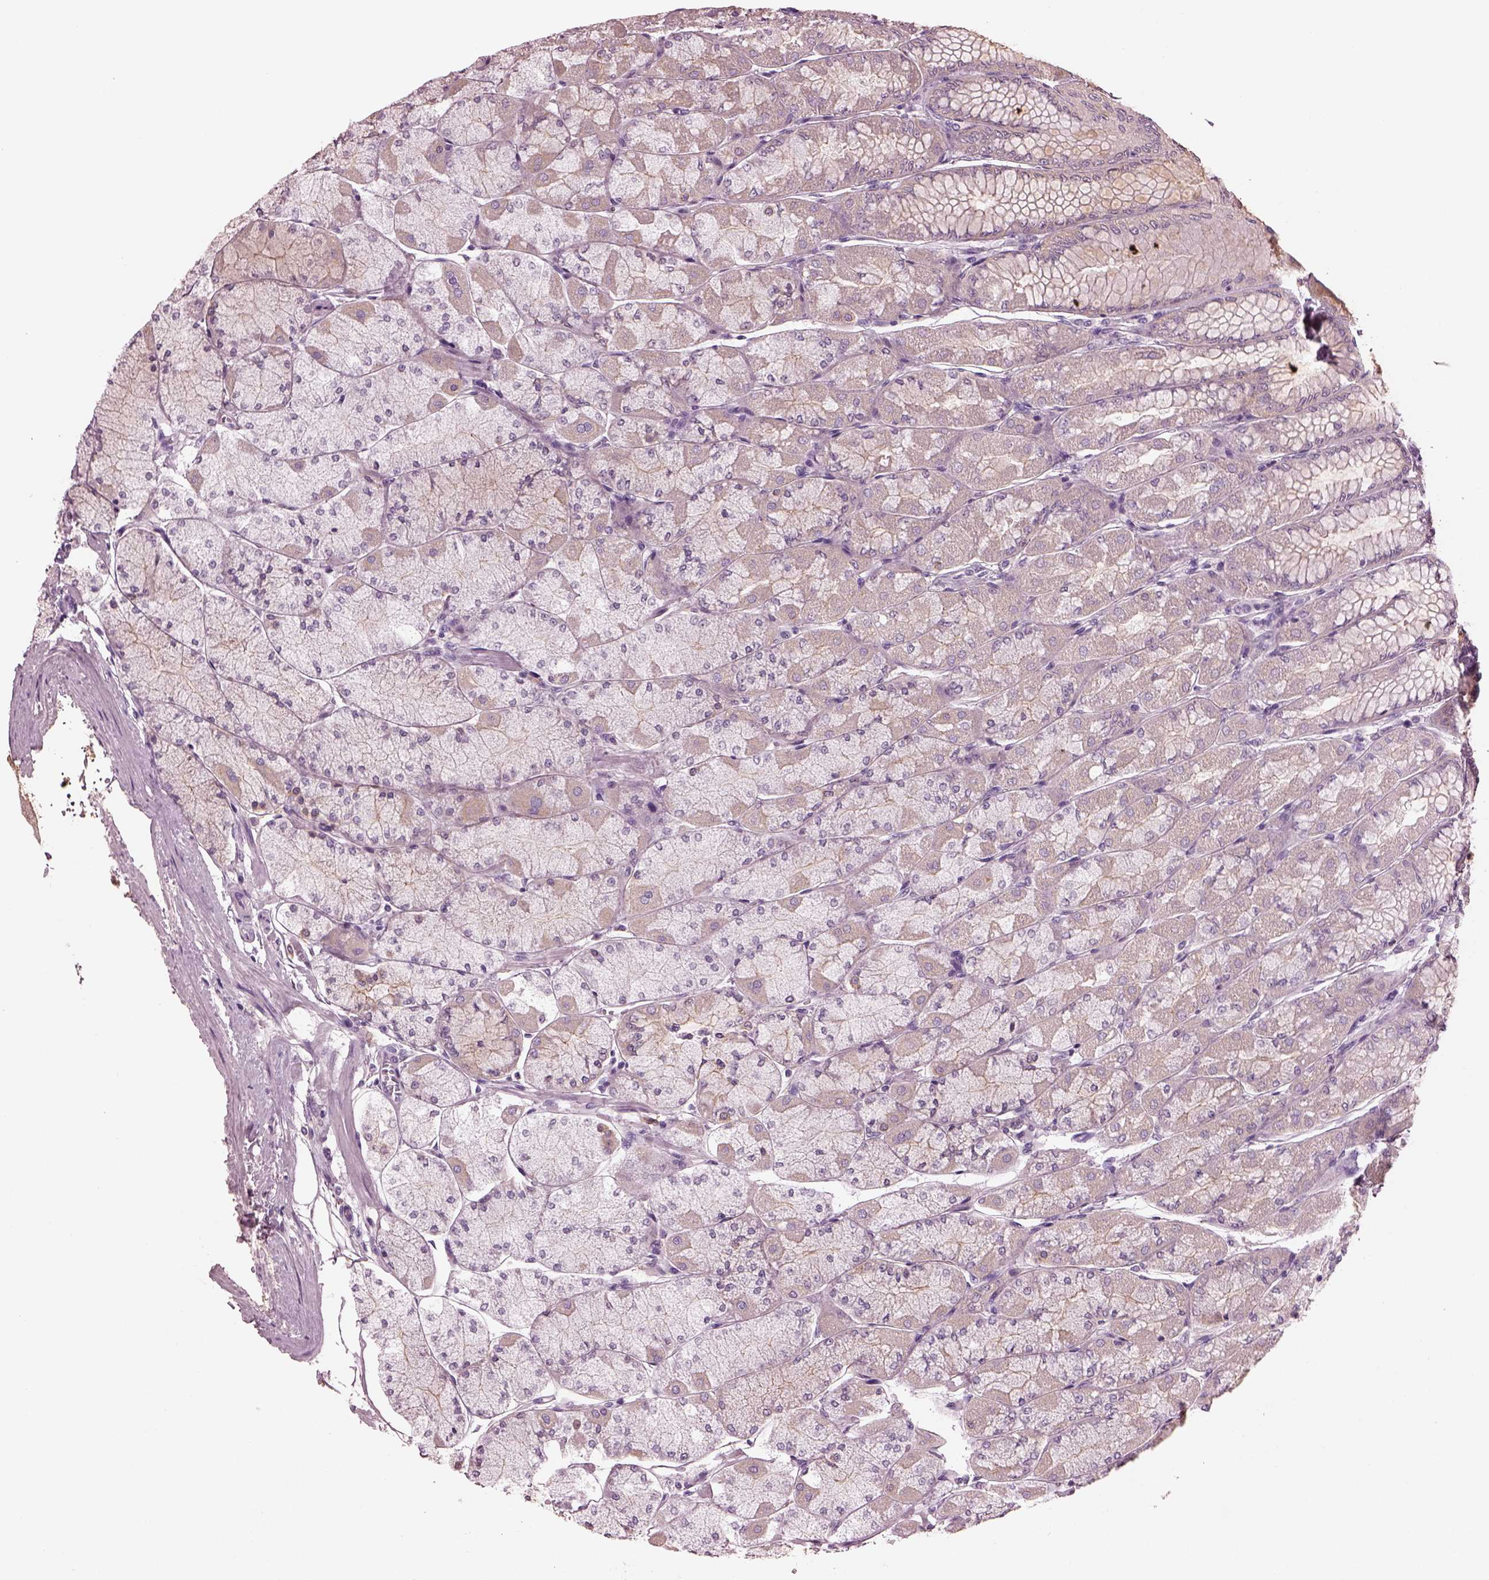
{"staining": {"intensity": "weak", "quantity": "<25%", "location": "cytoplasmic/membranous"}, "tissue": "stomach", "cell_type": "Glandular cells", "image_type": "normal", "snomed": [{"axis": "morphology", "description": "Normal tissue, NOS"}, {"axis": "topography", "description": "Stomach, upper"}], "caption": "IHC micrograph of benign stomach: stomach stained with DAB (3,3'-diaminobenzidine) exhibits no significant protein expression in glandular cells. (IHC, brightfield microscopy, high magnification).", "gene": "SHTN1", "patient": {"sex": "male", "age": 60}}